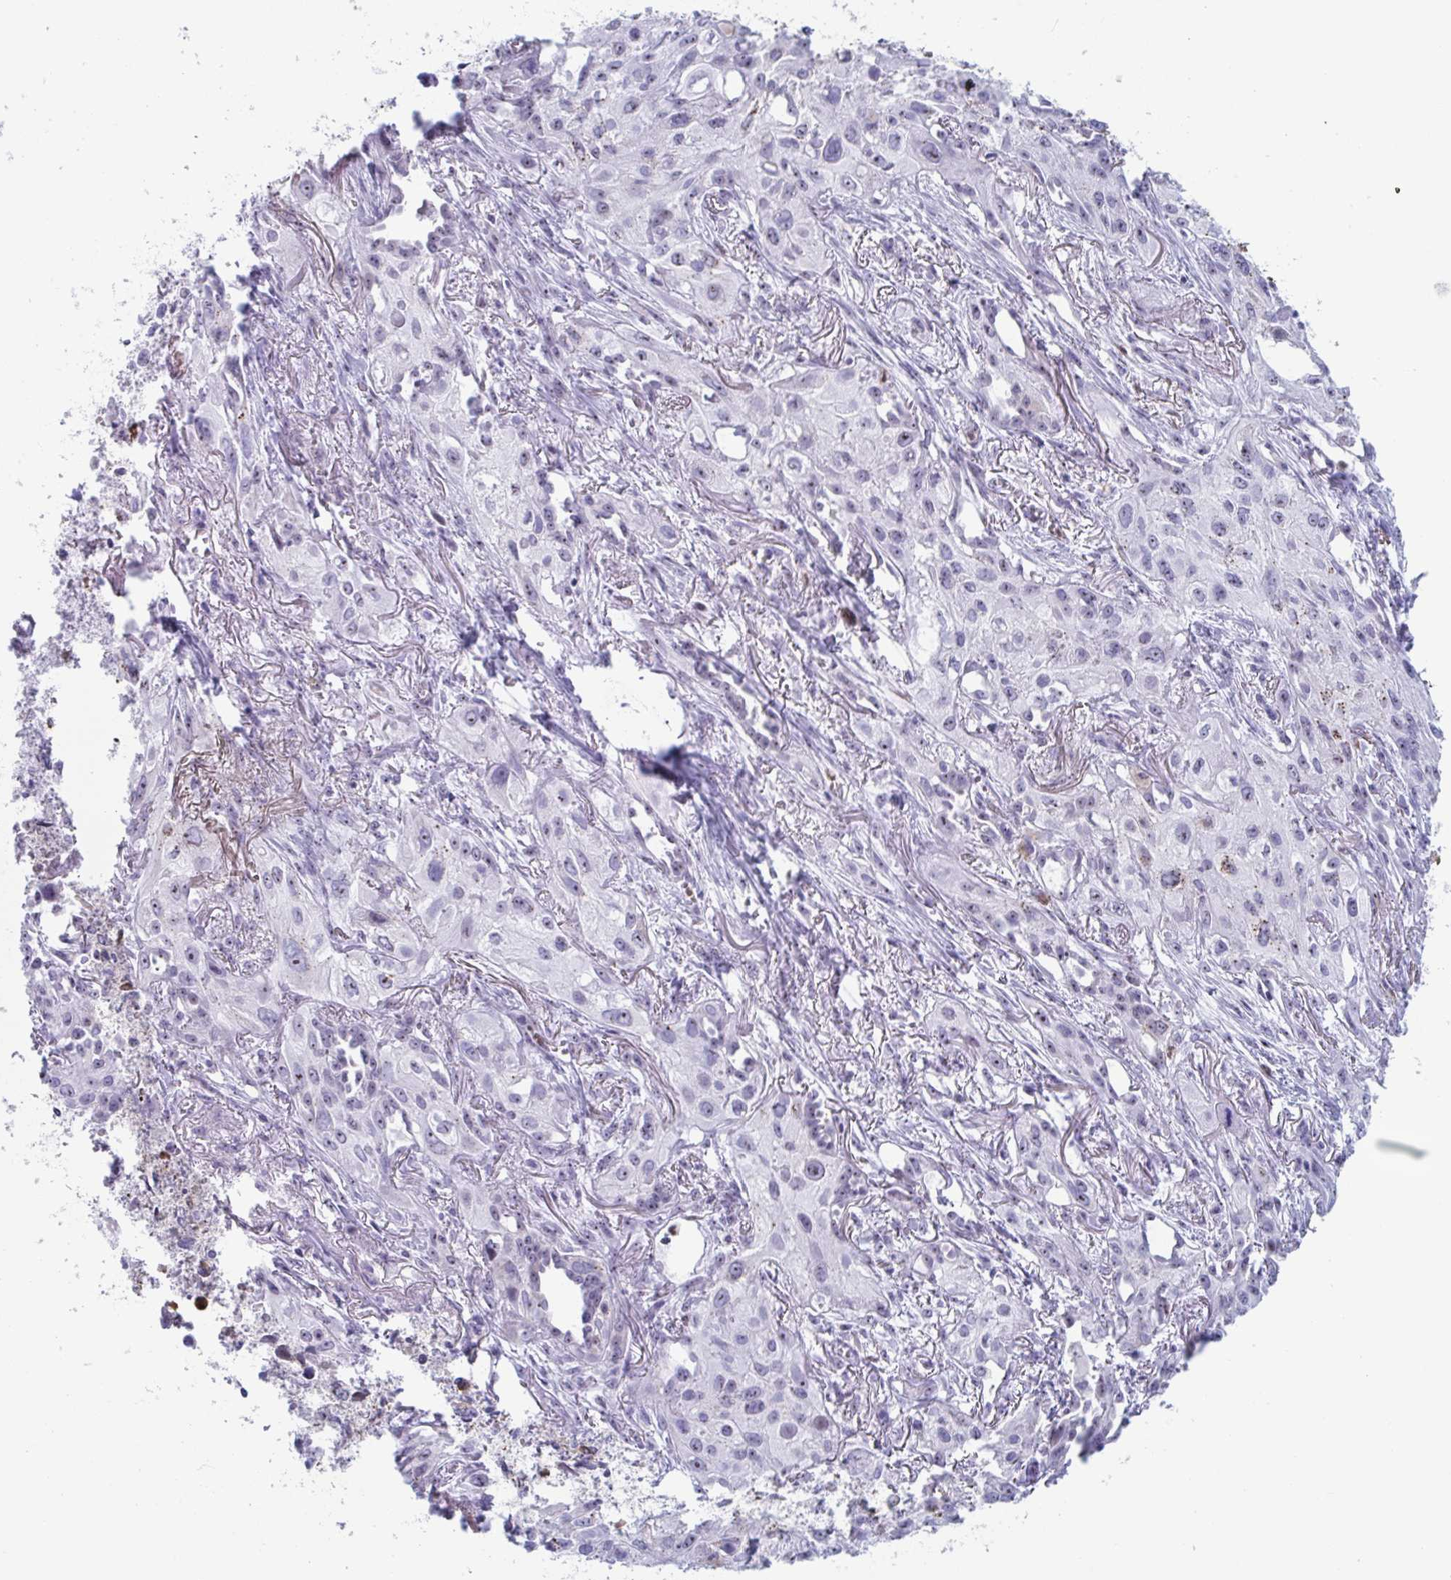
{"staining": {"intensity": "weak", "quantity": "<25%", "location": "nuclear"}, "tissue": "lung cancer", "cell_type": "Tumor cells", "image_type": "cancer", "snomed": [{"axis": "morphology", "description": "Squamous cell carcinoma, NOS"}, {"axis": "topography", "description": "Lung"}], "caption": "Immunohistochemical staining of lung cancer (squamous cell carcinoma) exhibits no significant expression in tumor cells.", "gene": "CYP4F11", "patient": {"sex": "male", "age": 71}}